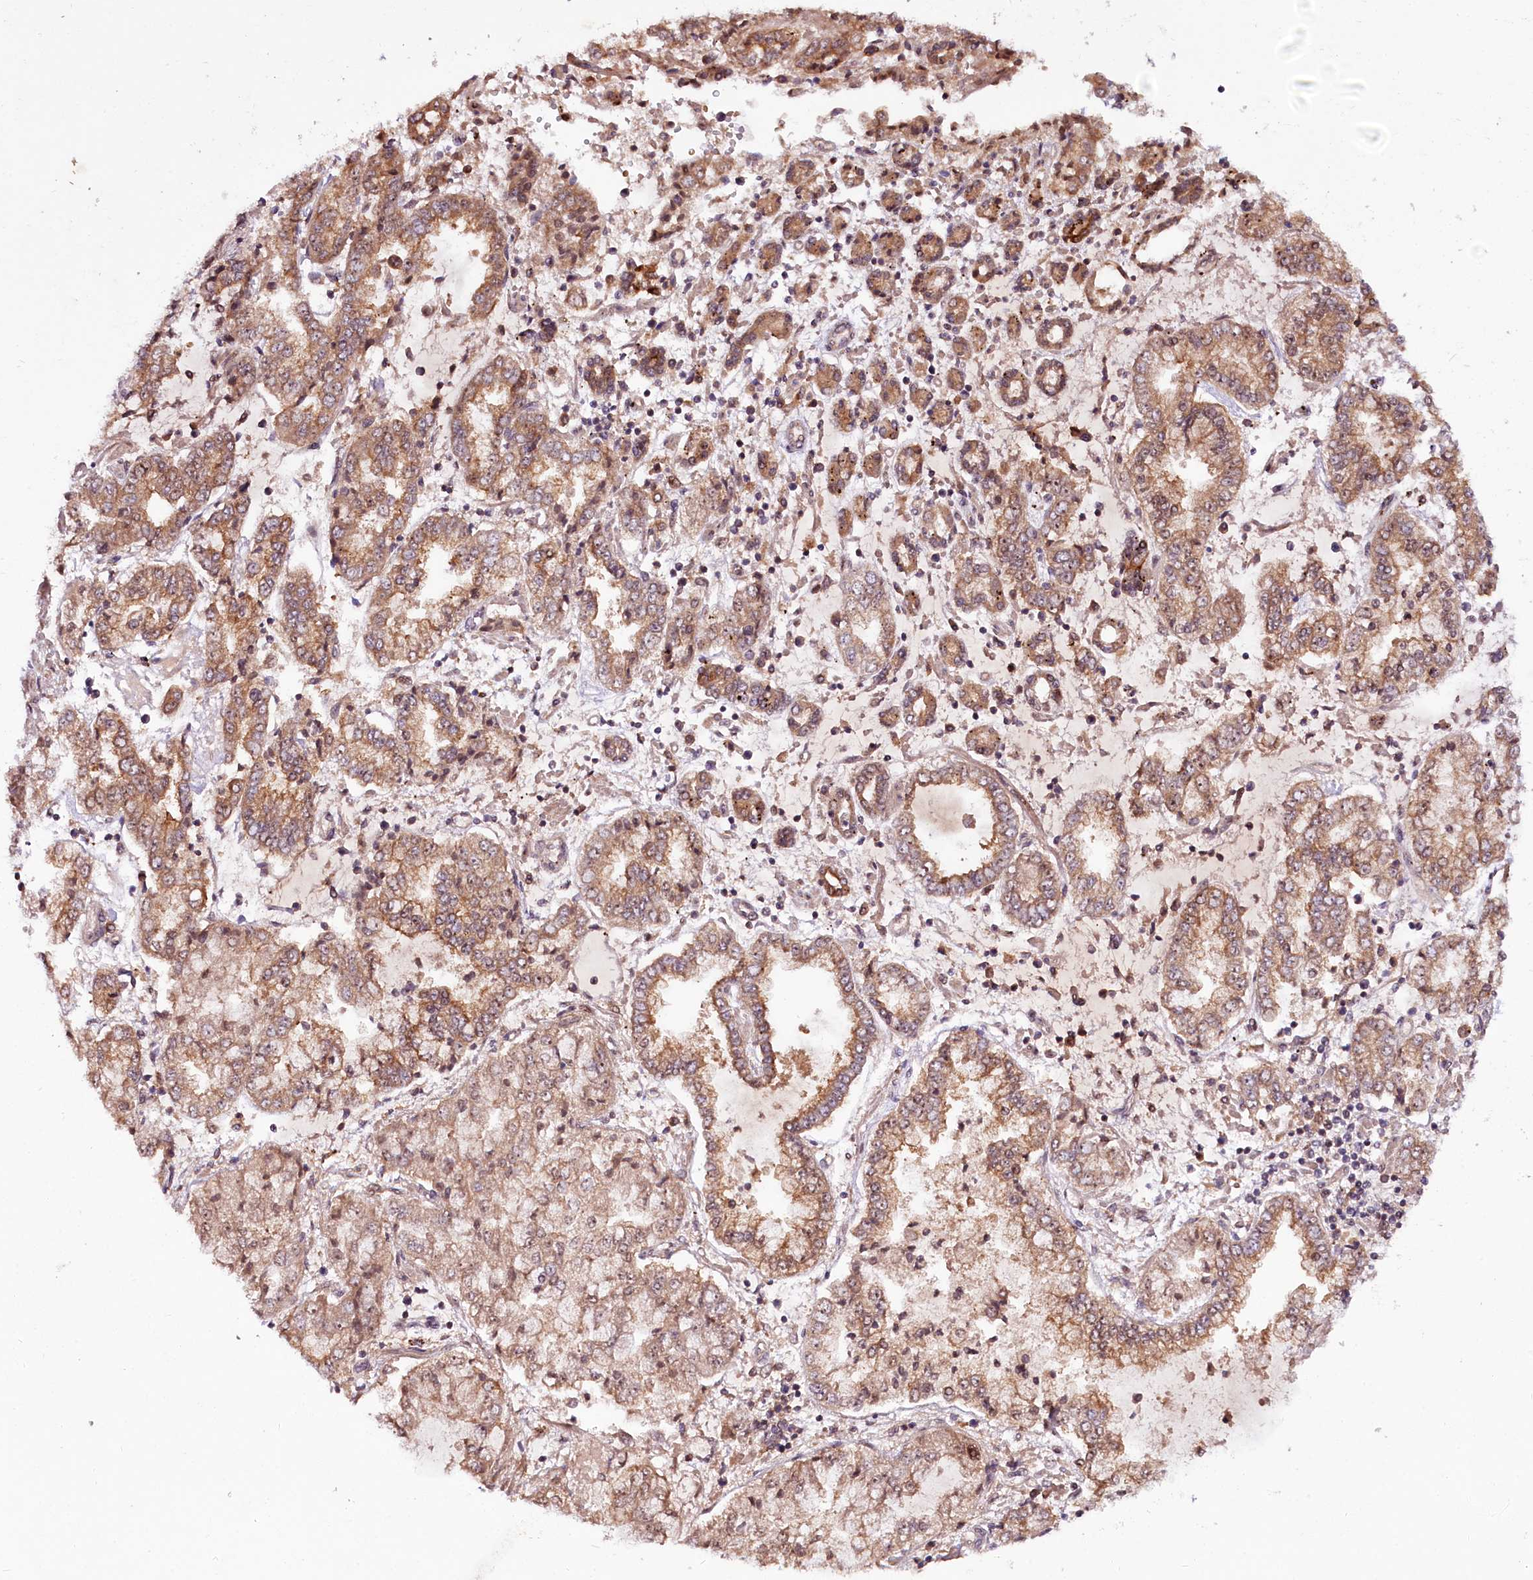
{"staining": {"intensity": "moderate", "quantity": ">75%", "location": "cytoplasmic/membranous,nuclear"}, "tissue": "stomach cancer", "cell_type": "Tumor cells", "image_type": "cancer", "snomed": [{"axis": "morphology", "description": "Adenocarcinoma, NOS"}, {"axis": "topography", "description": "Stomach"}], "caption": "Immunohistochemical staining of human stomach cancer reveals medium levels of moderate cytoplasmic/membranous and nuclear positivity in about >75% of tumor cells. (DAB (3,3'-diaminobenzidine) IHC with brightfield microscopy, high magnification).", "gene": "N4BP2L1", "patient": {"sex": "male", "age": 76}}